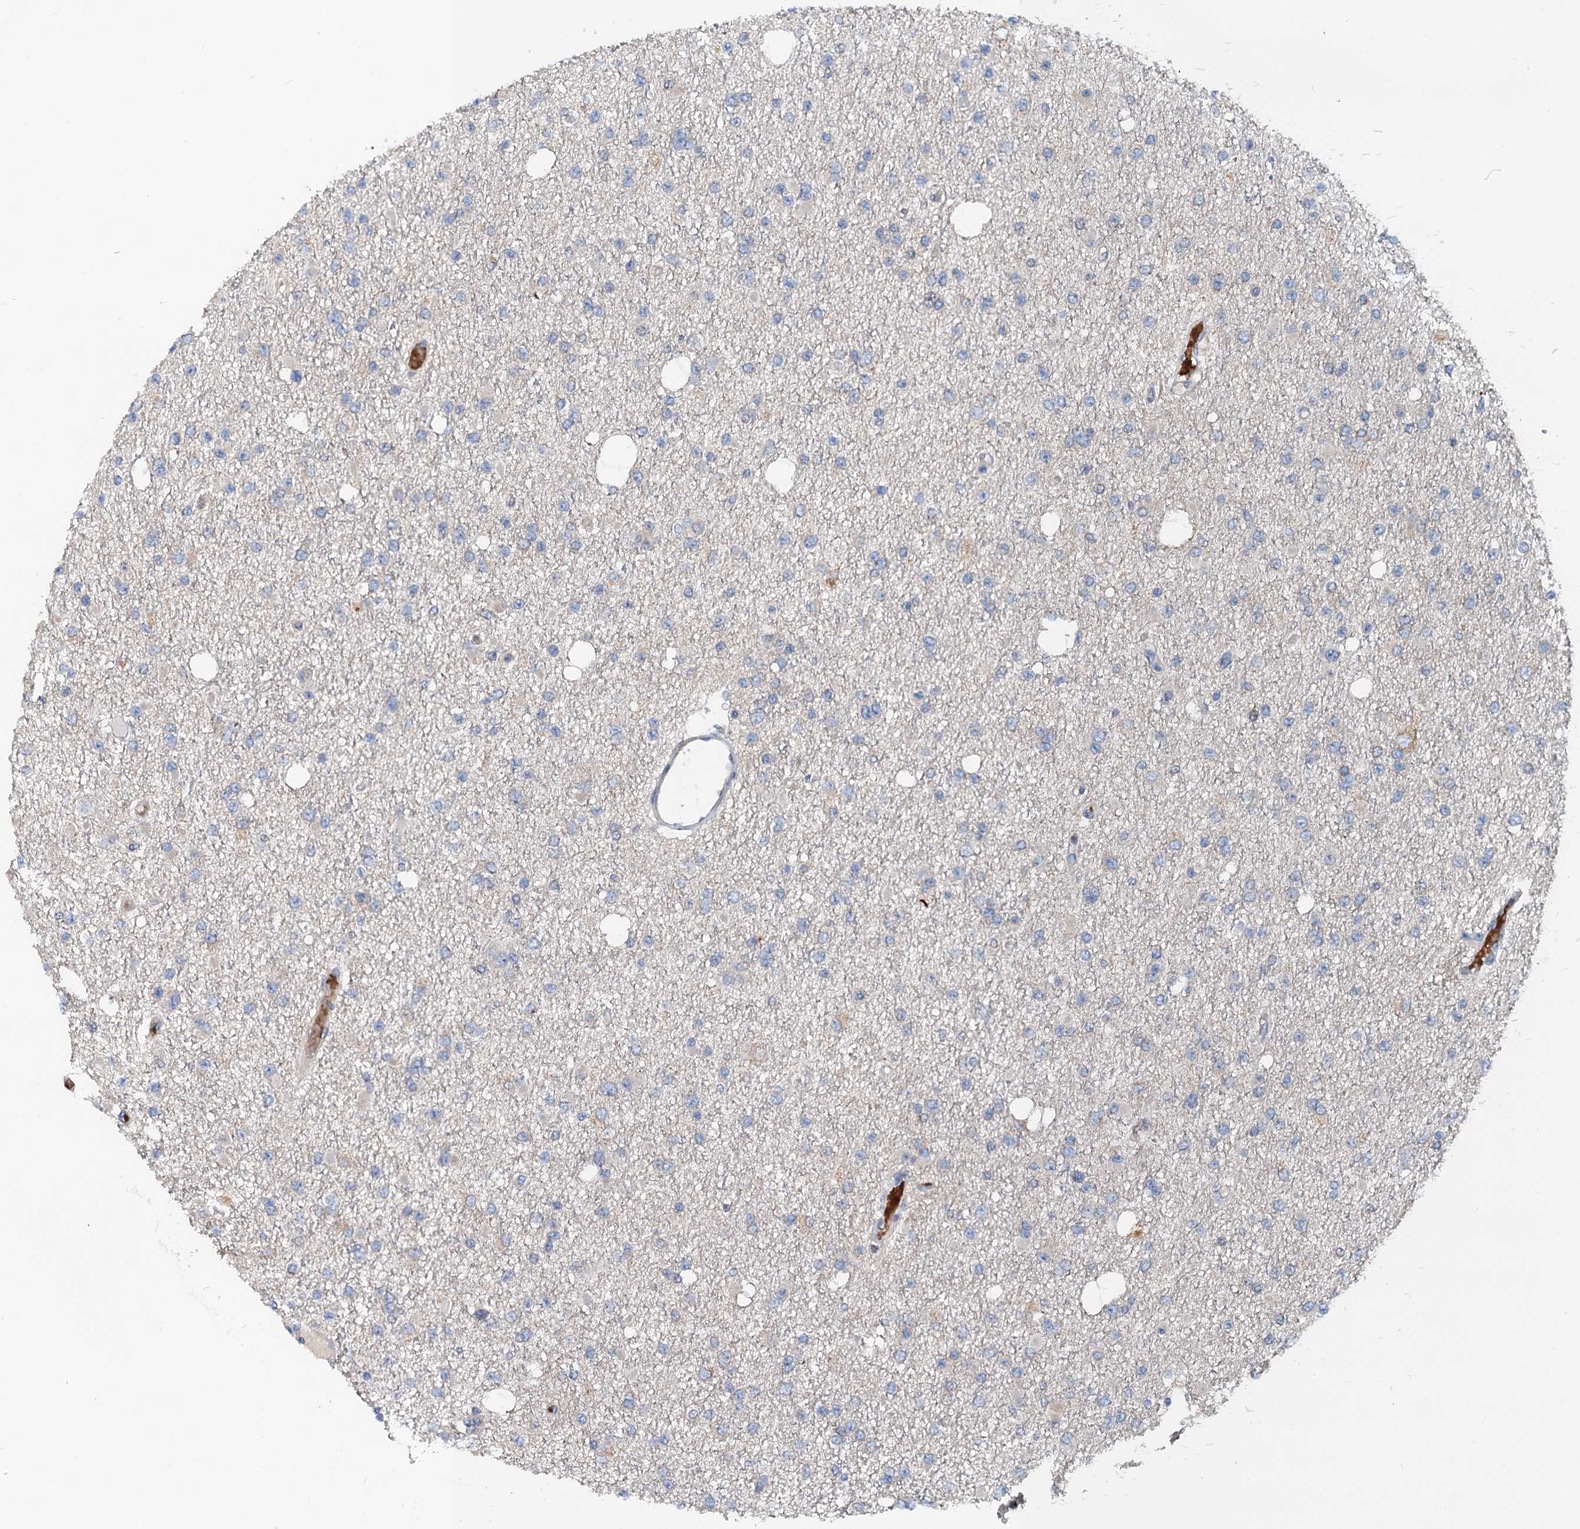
{"staining": {"intensity": "negative", "quantity": "none", "location": "none"}, "tissue": "glioma", "cell_type": "Tumor cells", "image_type": "cancer", "snomed": [{"axis": "morphology", "description": "Glioma, malignant, Low grade"}, {"axis": "topography", "description": "Brain"}], "caption": "Immunohistochemistry (IHC) of glioma reveals no staining in tumor cells.", "gene": "NBEA", "patient": {"sex": "female", "age": 22}}